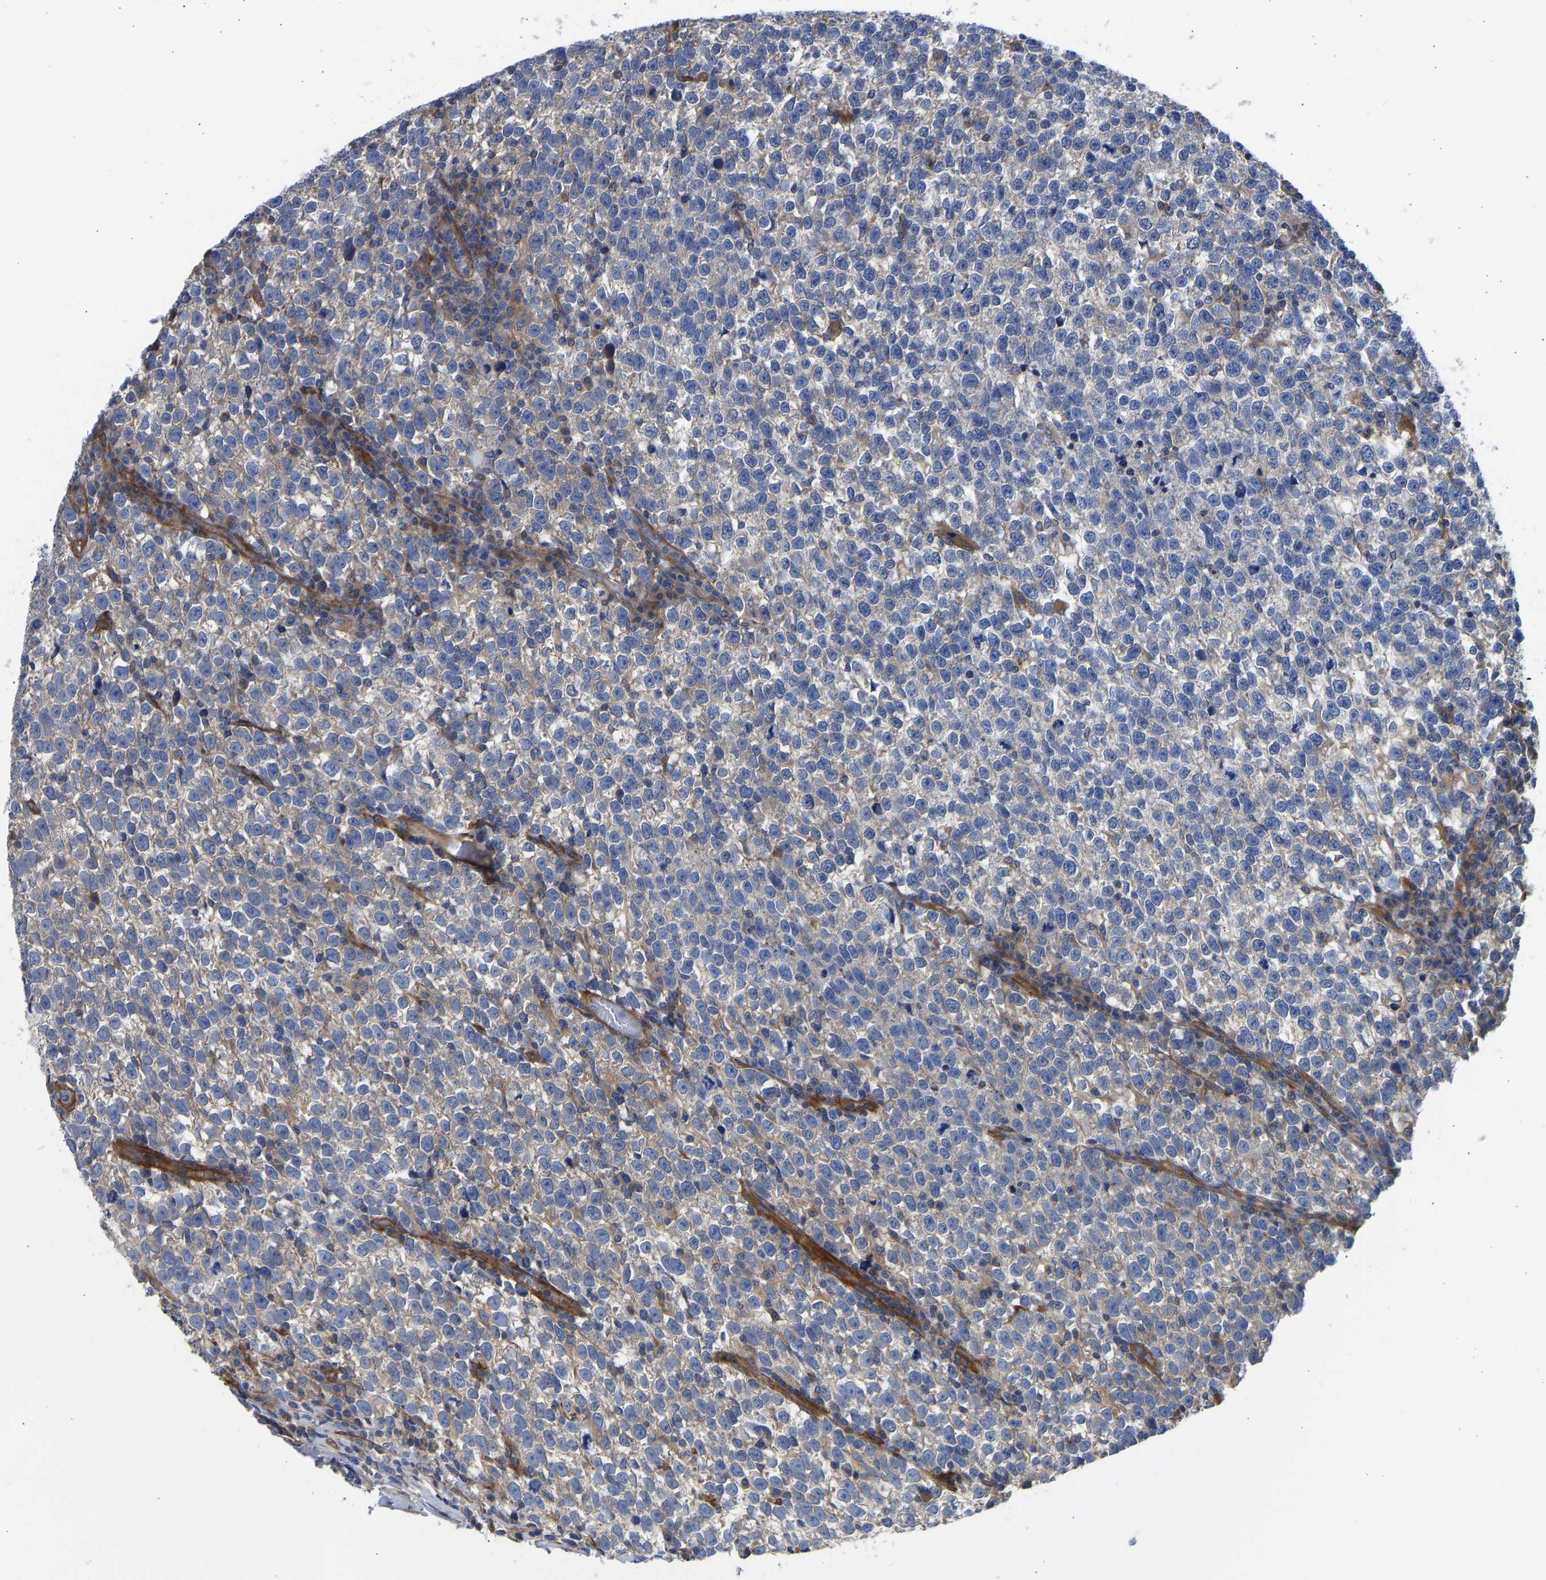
{"staining": {"intensity": "negative", "quantity": "none", "location": "none"}, "tissue": "testis cancer", "cell_type": "Tumor cells", "image_type": "cancer", "snomed": [{"axis": "morphology", "description": "Normal tissue, NOS"}, {"axis": "morphology", "description": "Seminoma, NOS"}, {"axis": "topography", "description": "Testis"}], "caption": "Photomicrograph shows no protein expression in tumor cells of testis seminoma tissue.", "gene": "MYO1C", "patient": {"sex": "male", "age": 43}}